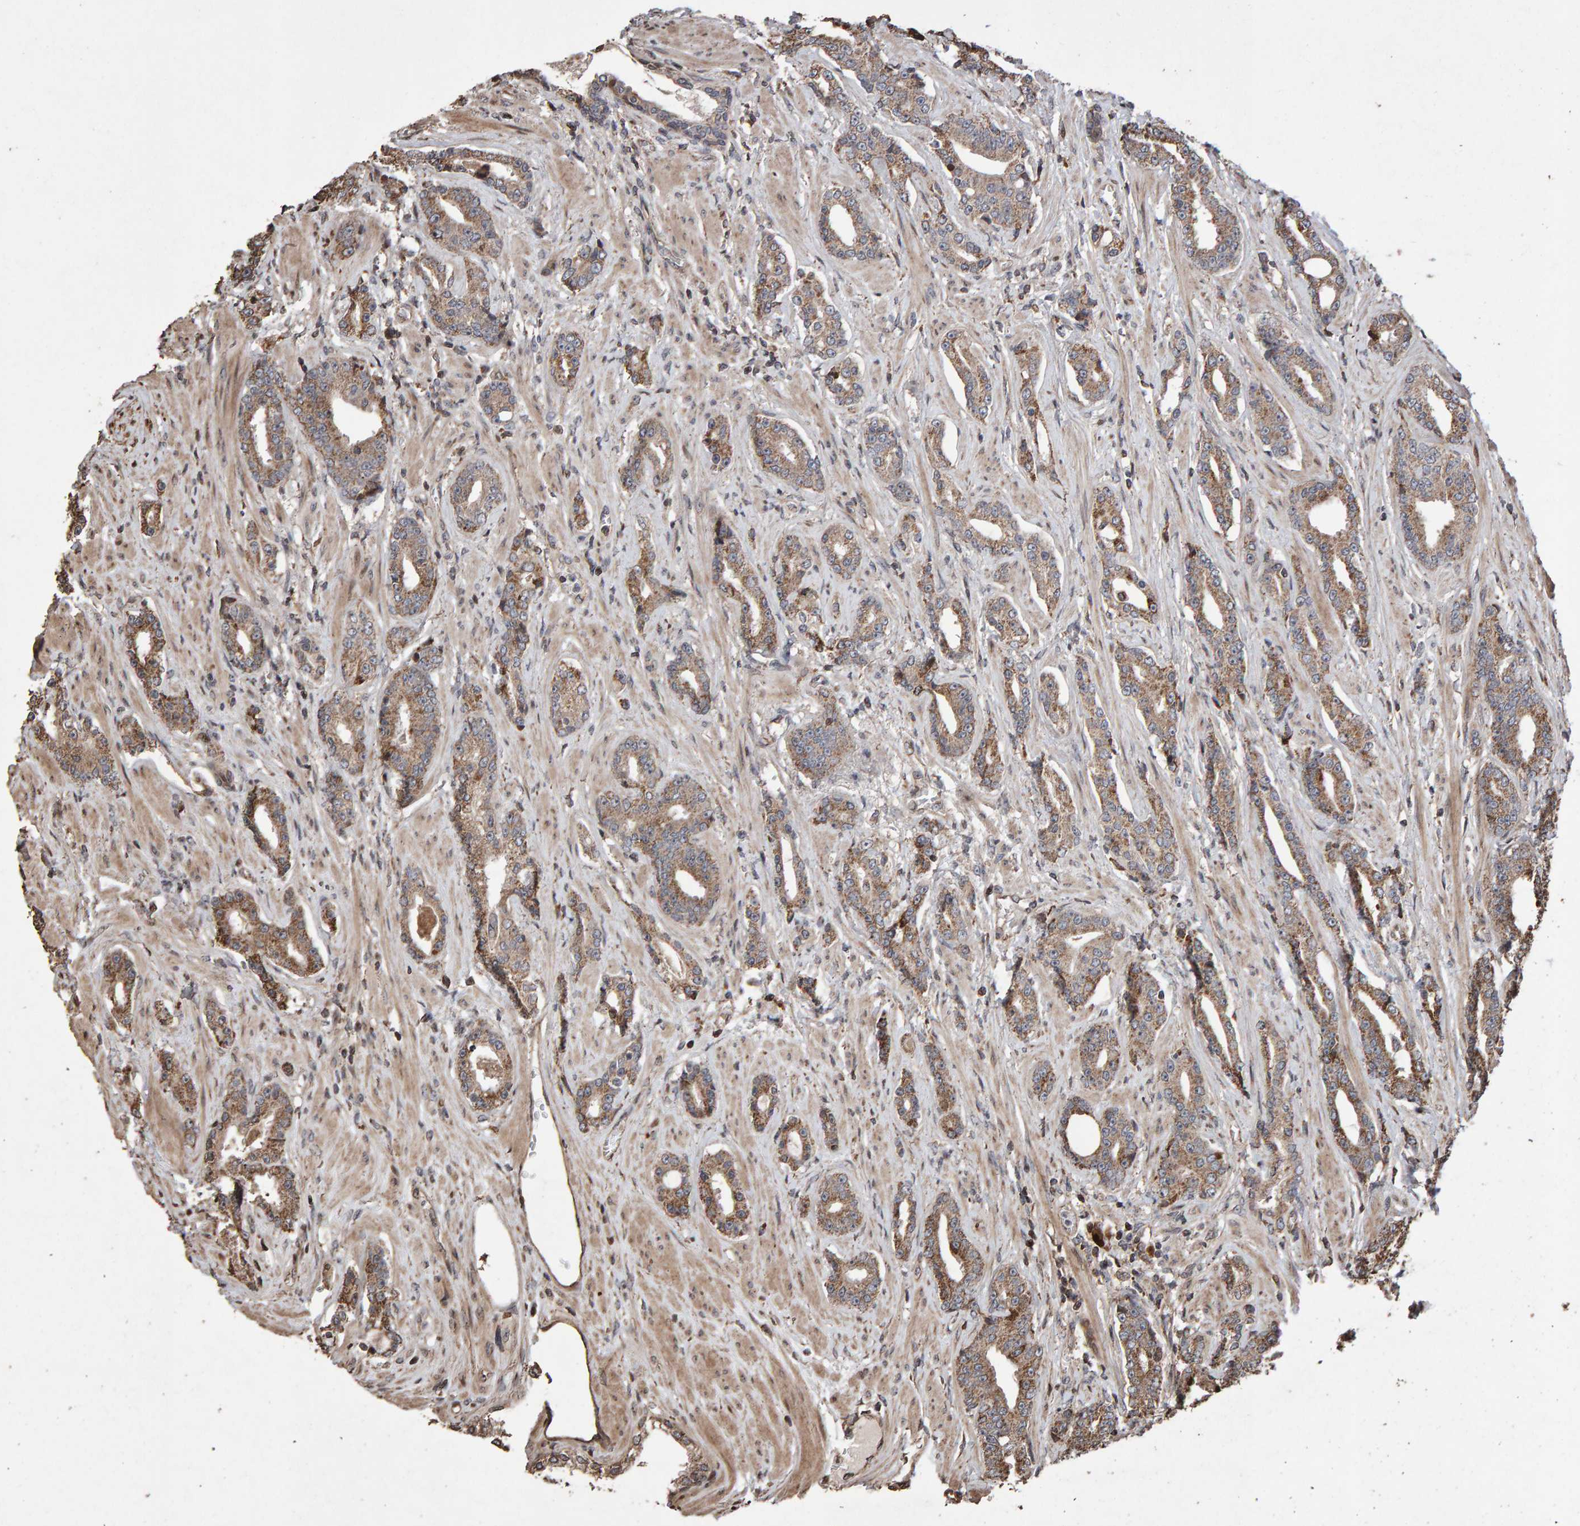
{"staining": {"intensity": "weak", "quantity": ">75%", "location": "cytoplasmic/membranous"}, "tissue": "prostate cancer", "cell_type": "Tumor cells", "image_type": "cancer", "snomed": [{"axis": "morphology", "description": "Adenocarcinoma, High grade"}, {"axis": "topography", "description": "Prostate"}], "caption": "This is a histology image of IHC staining of prostate cancer (adenocarcinoma (high-grade)), which shows weak positivity in the cytoplasmic/membranous of tumor cells.", "gene": "OSBP2", "patient": {"sex": "male", "age": 71}}